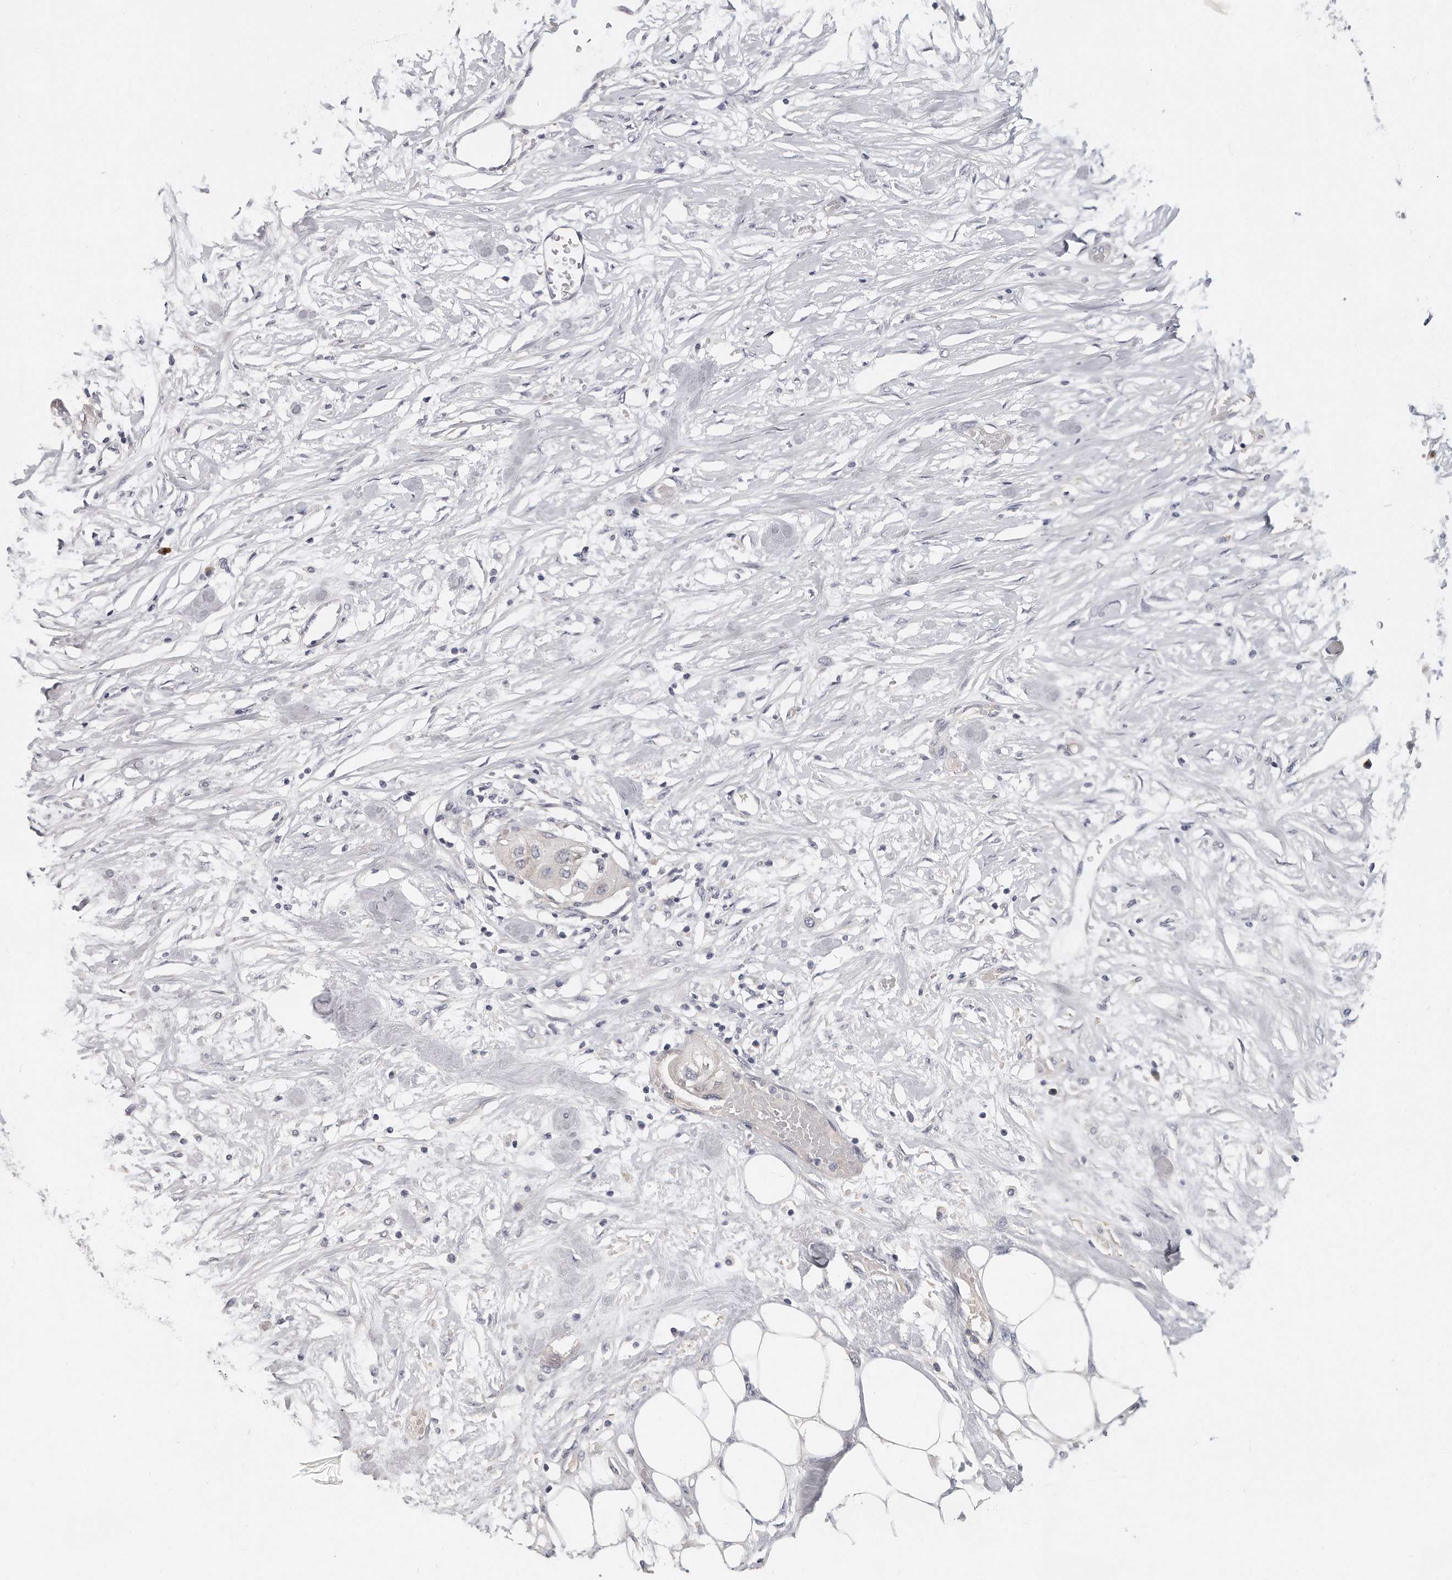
{"staining": {"intensity": "negative", "quantity": "none", "location": "none"}, "tissue": "urothelial cancer", "cell_type": "Tumor cells", "image_type": "cancer", "snomed": [{"axis": "morphology", "description": "Urothelial carcinoma, High grade"}, {"axis": "topography", "description": "Urinary bladder"}], "caption": "High-grade urothelial carcinoma was stained to show a protein in brown. There is no significant positivity in tumor cells. Nuclei are stained in blue.", "gene": "PLEKHA6", "patient": {"sex": "male", "age": 64}}